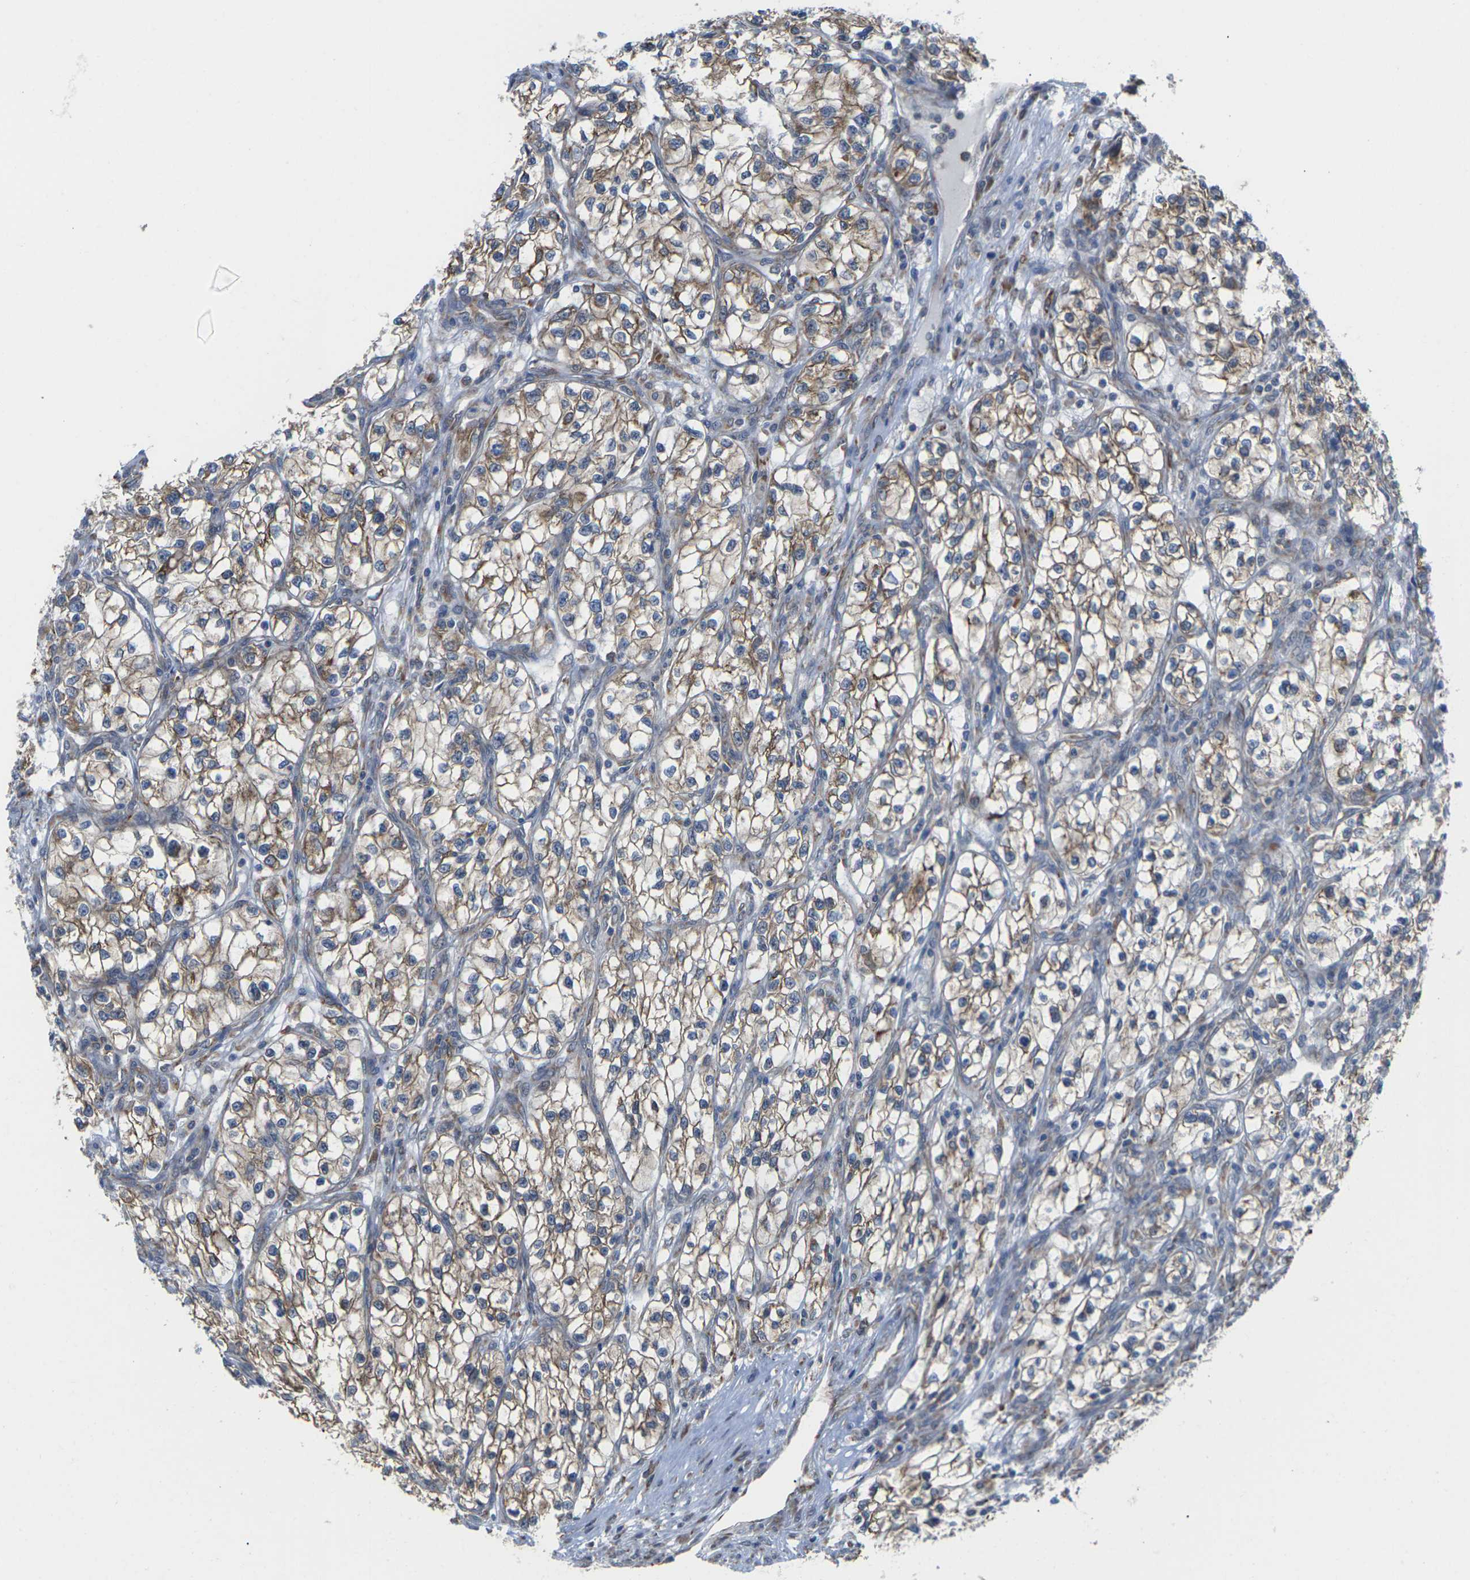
{"staining": {"intensity": "moderate", "quantity": ">75%", "location": "cytoplasmic/membranous"}, "tissue": "renal cancer", "cell_type": "Tumor cells", "image_type": "cancer", "snomed": [{"axis": "morphology", "description": "Adenocarcinoma, NOS"}, {"axis": "topography", "description": "Kidney"}], "caption": "This micrograph shows renal adenocarcinoma stained with immunohistochemistry to label a protein in brown. The cytoplasmic/membranous of tumor cells show moderate positivity for the protein. Nuclei are counter-stained blue.", "gene": "PDZK1IP1", "patient": {"sex": "female", "age": 57}}